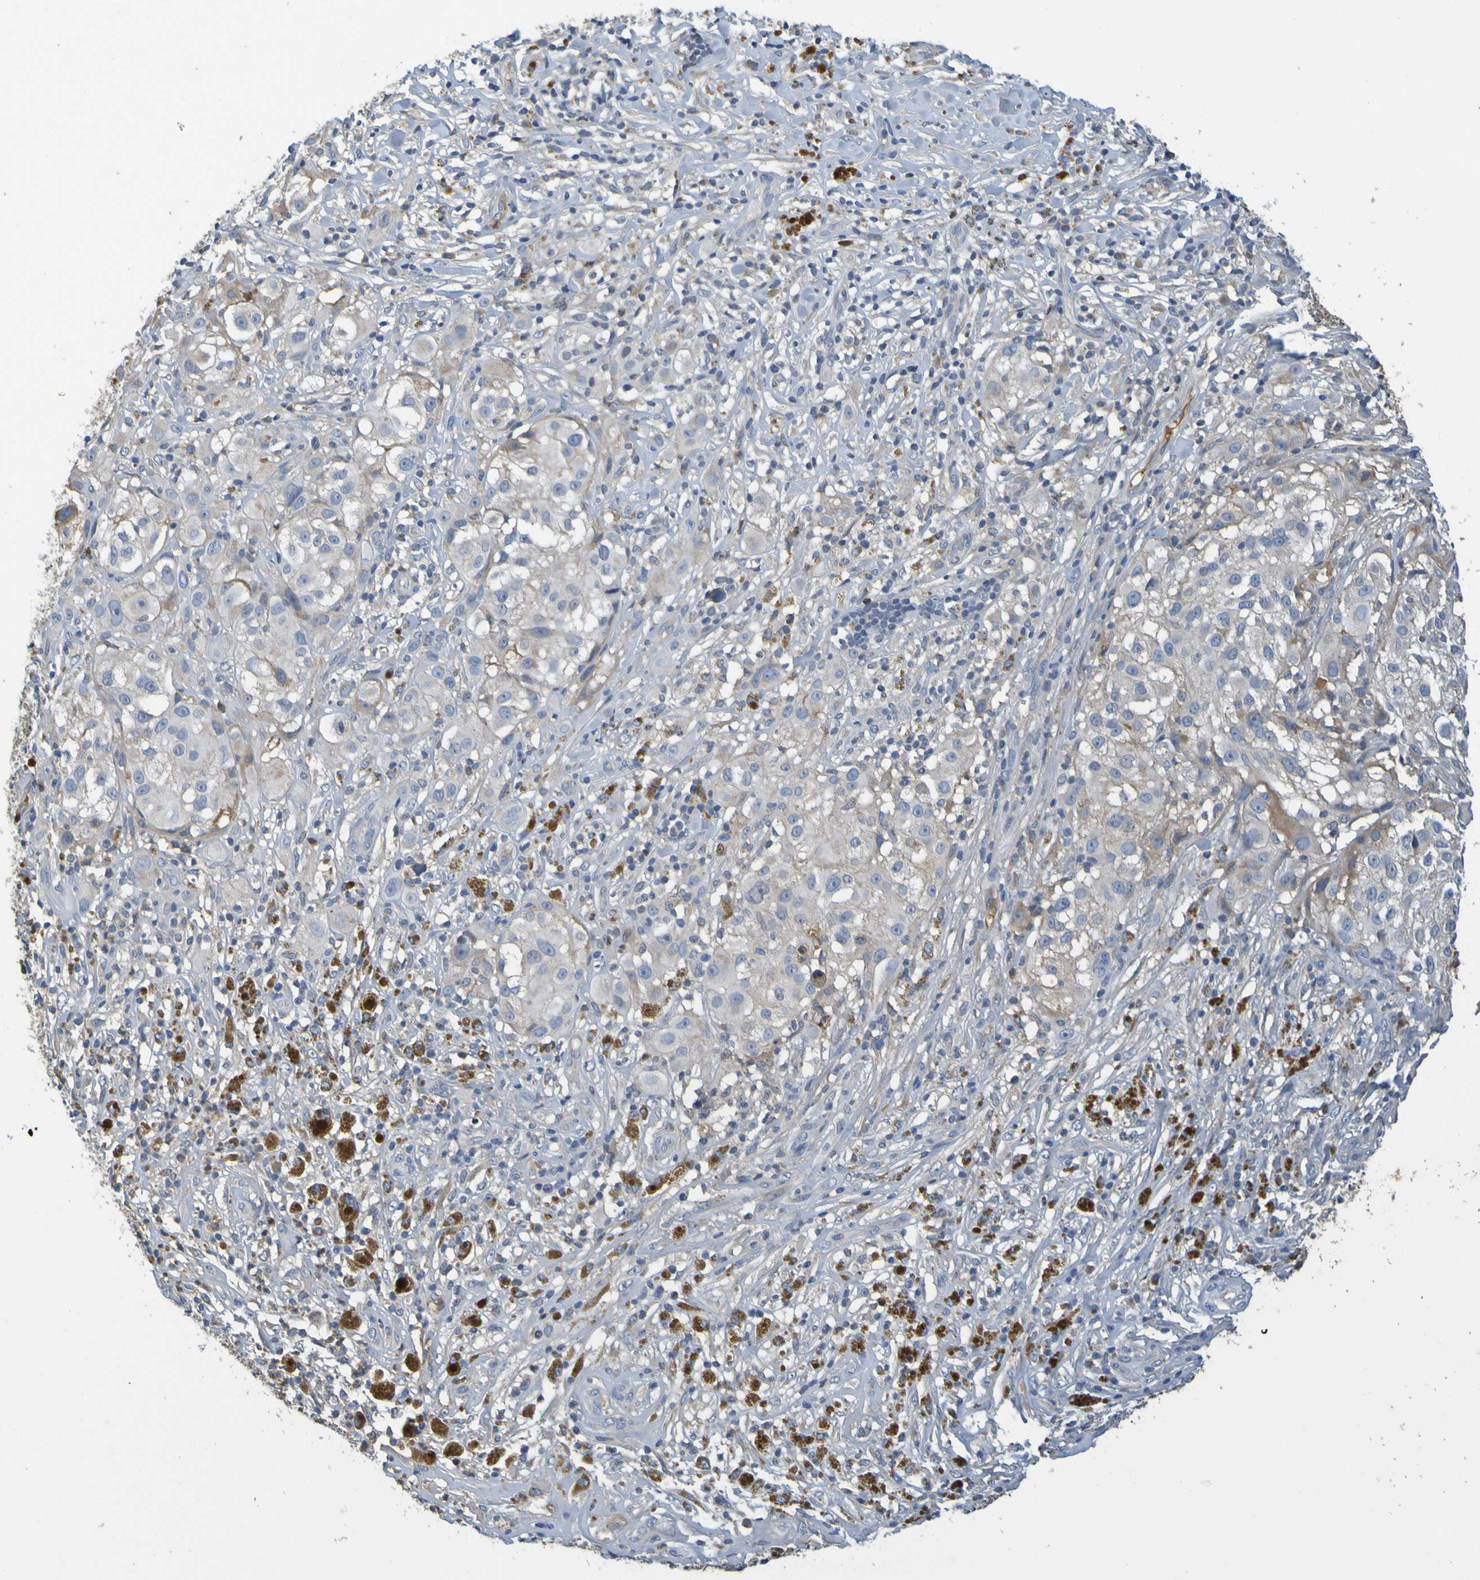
{"staining": {"intensity": "negative", "quantity": "none", "location": "none"}, "tissue": "melanoma", "cell_type": "Tumor cells", "image_type": "cancer", "snomed": [{"axis": "morphology", "description": "Necrosis, NOS"}, {"axis": "morphology", "description": "Malignant melanoma, NOS"}, {"axis": "topography", "description": "Skin"}], "caption": "Malignant melanoma was stained to show a protein in brown. There is no significant positivity in tumor cells.", "gene": "C1QA", "patient": {"sex": "female", "age": 87}}